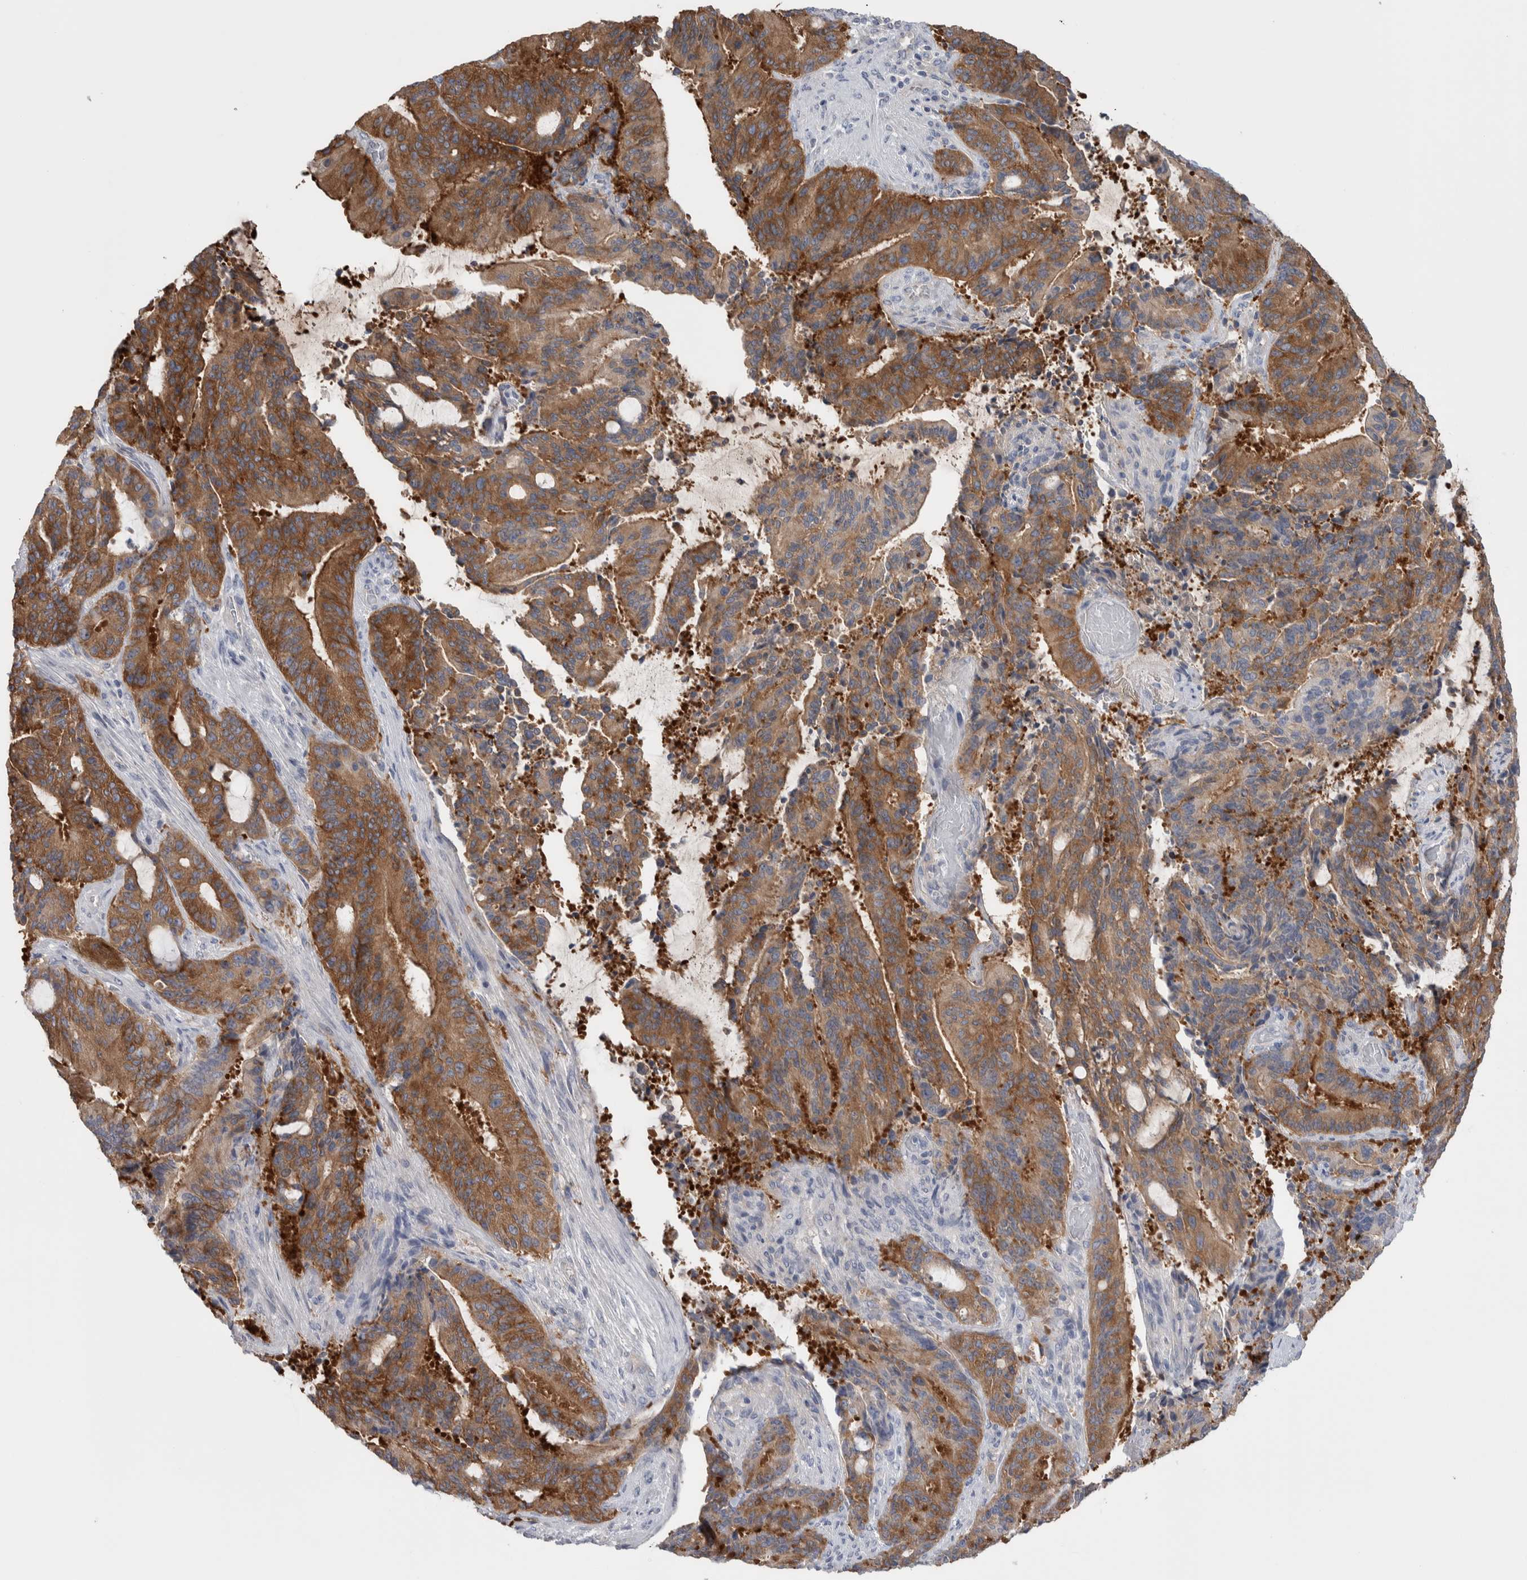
{"staining": {"intensity": "strong", "quantity": ">75%", "location": "cytoplasmic/membranous"}, "tissue": "liver cancer", "cell_type": "Tumor cells", "image_type": "cancer", "snomed": [{"axis": "morphology", "description": "Normal tissue, NOS"}, {"axis": "morphology", "description": "Cholangiocarcinoma"}, {"axis": "topography", "description": "Liver"}, {"axis": "topography", "description": "Peripheral nerve tissue"}], "caption": "This histopathology image reveals IHC staining of human liver cancer (cholangiocarcinoma), with high strong cytoplasmic/membranous positivity in approximately >75% of tumor cells.", "gene": "GPHN", "patient": {"sex": "female", "age": 73}}